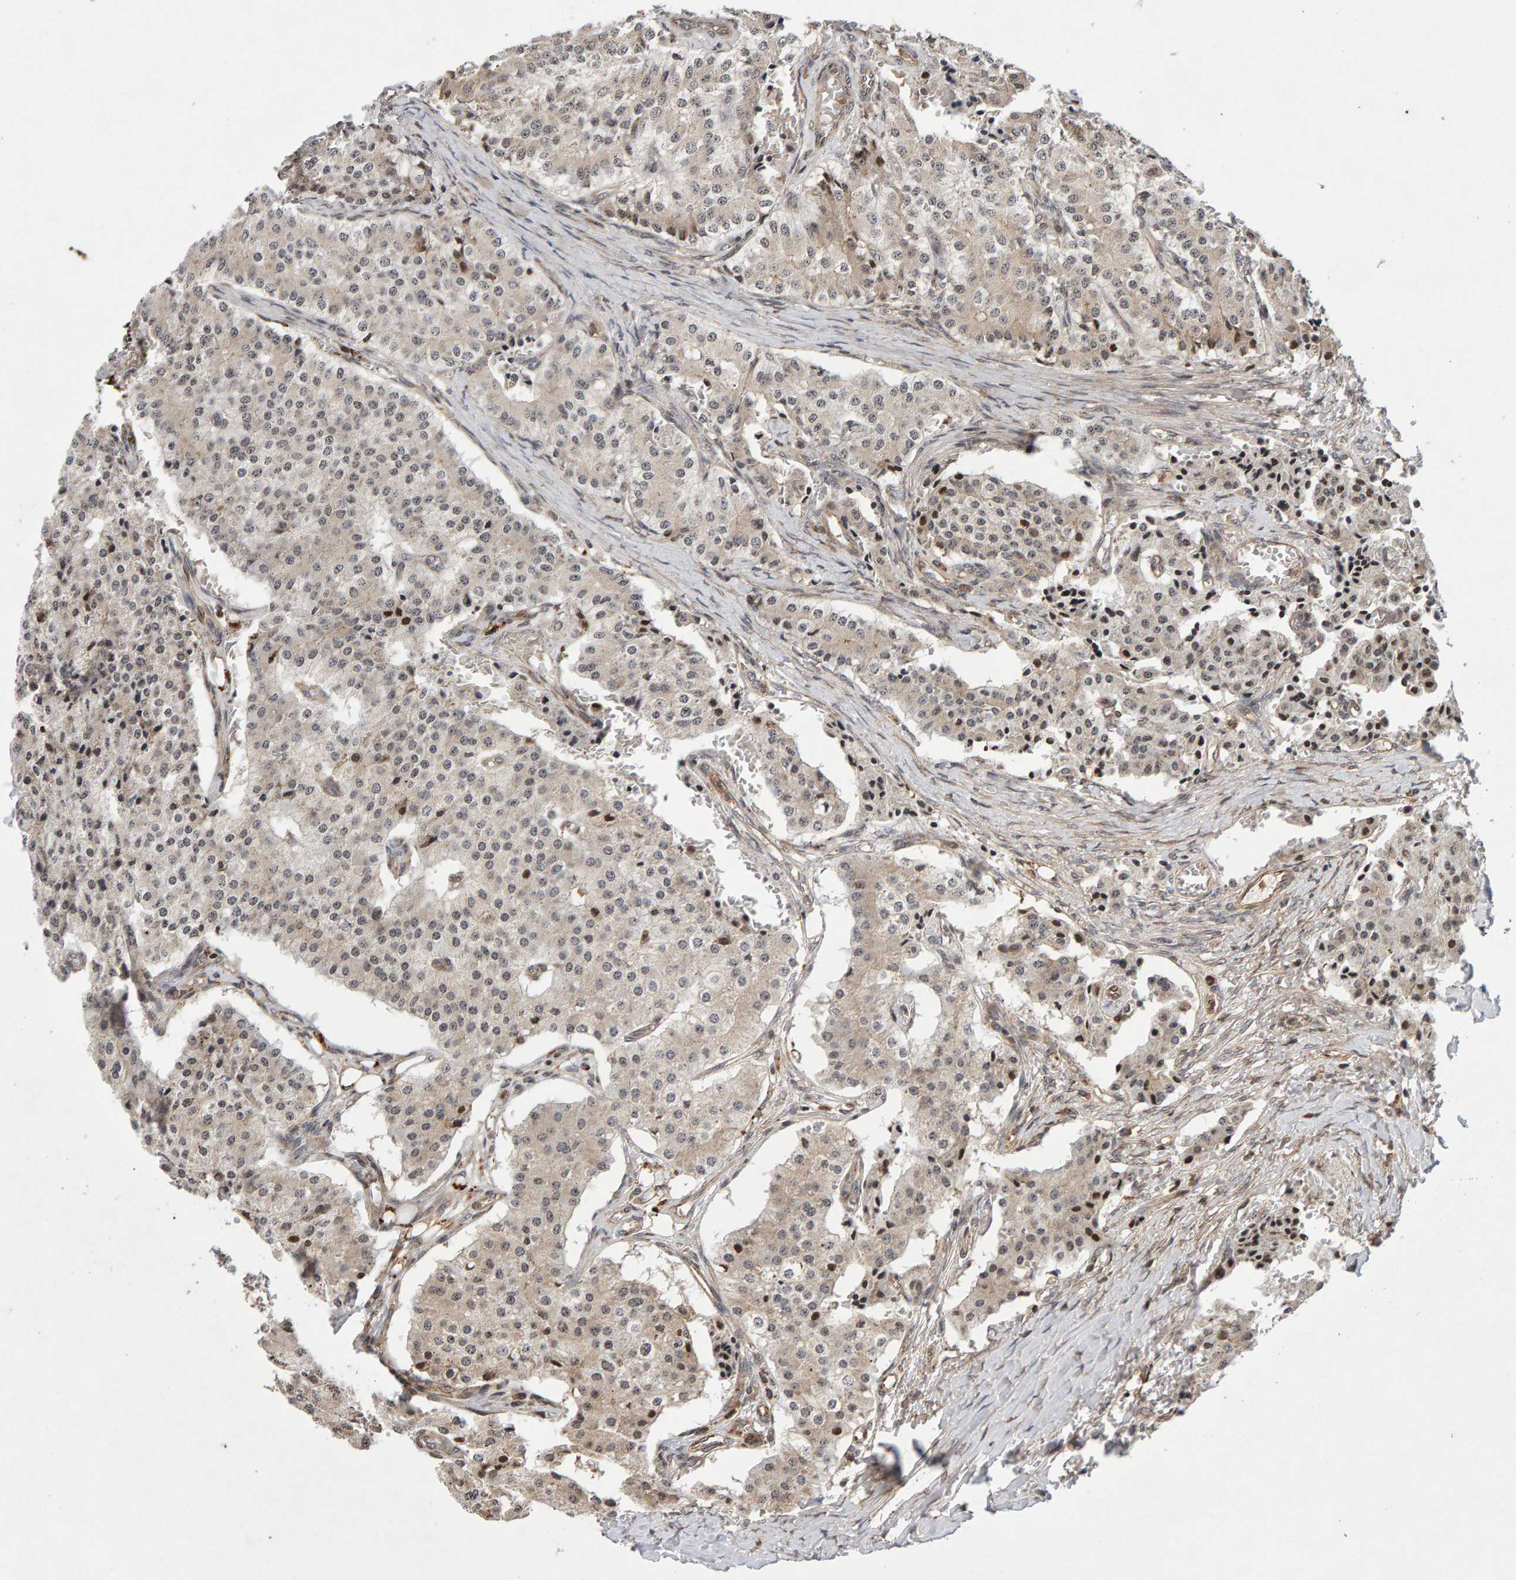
{"staining": {"intensity": "moderate", "quantity": "<25%", "location": "cytoplasmic/membranous,nuclear"}, "tissue": "carcinoid", "cell_type": "Tumor cells", "image_type": "cancer", "snomed": [{"axis": "morphology", "description": "Carcinoid, malignant, NOS"}, {"axis": "topography", "description": "Colon"}], "caption": "IHC of carcinoid (malignant) shows low levels of moderate cytoplasmic/membranous and nuclear staining in approximately <25% of tumor cells. The staining was performed using DAB (3,3'-diaminobenzidine), with brown indicating positive protein expression. Nuclei are stained blue with hematoxylin.", "gene": "LZTS1", "patient": {"sex": "female", "age": 52}}